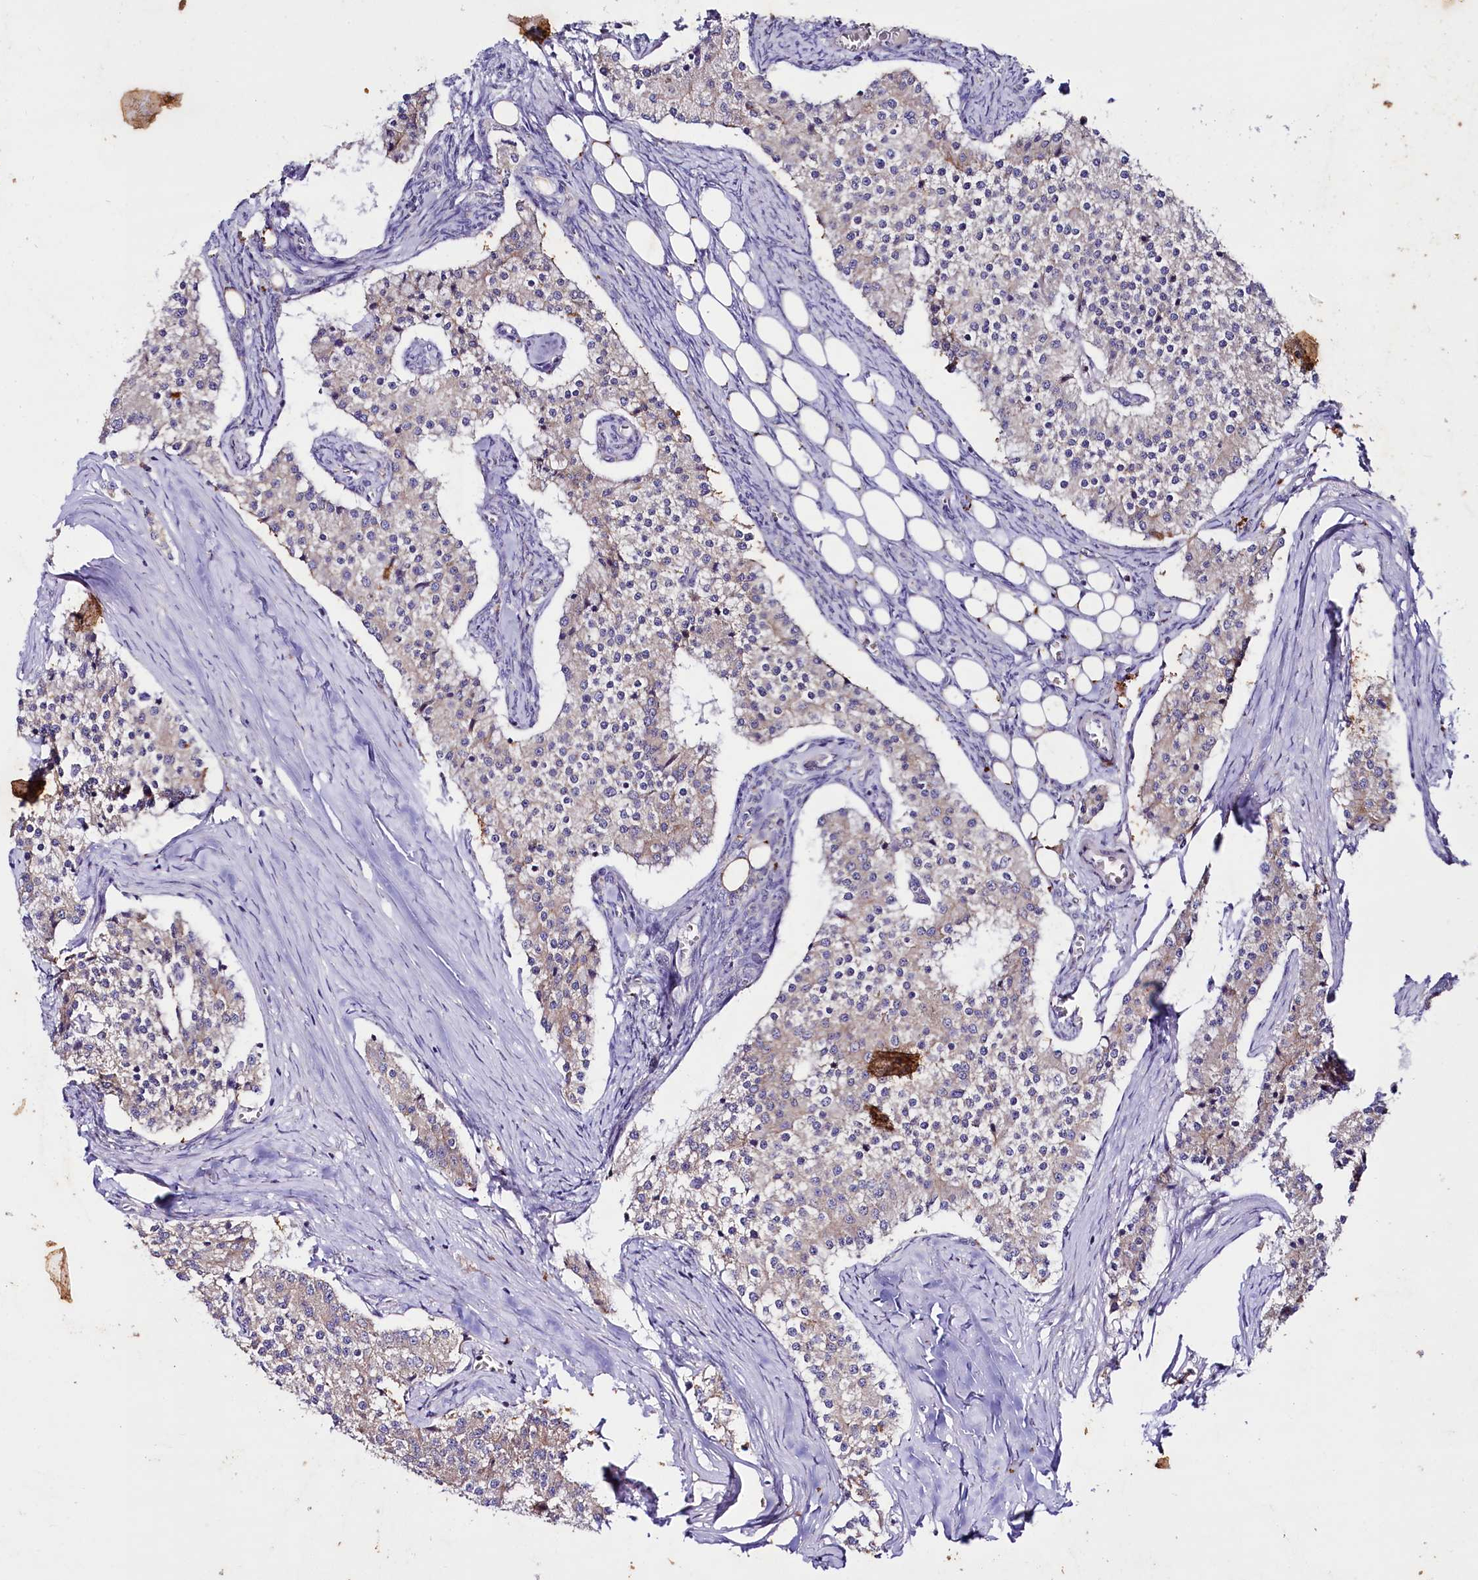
{"staining": {"intensity": "moderate", "quantity": "<25%", "location": "cytoplasmic/membranous"}, "tissue": "carcinoid", "cell_type": "Tumor cells", "image_type": "cancer", "snomed": [{"axis": "morphology", "description": "Carcinoid, malignant, NOS"}, {"axis": "topography", "description": "Colon"}], "caption": "Carcinoid (malignant) stained with a brown dye demonstrates moderate cytoplasmic/membranous positive positivity in approximately <25% of tumor cells.", "gene": "SACM1L", "patient": {"sex": "female", "age": 52}}